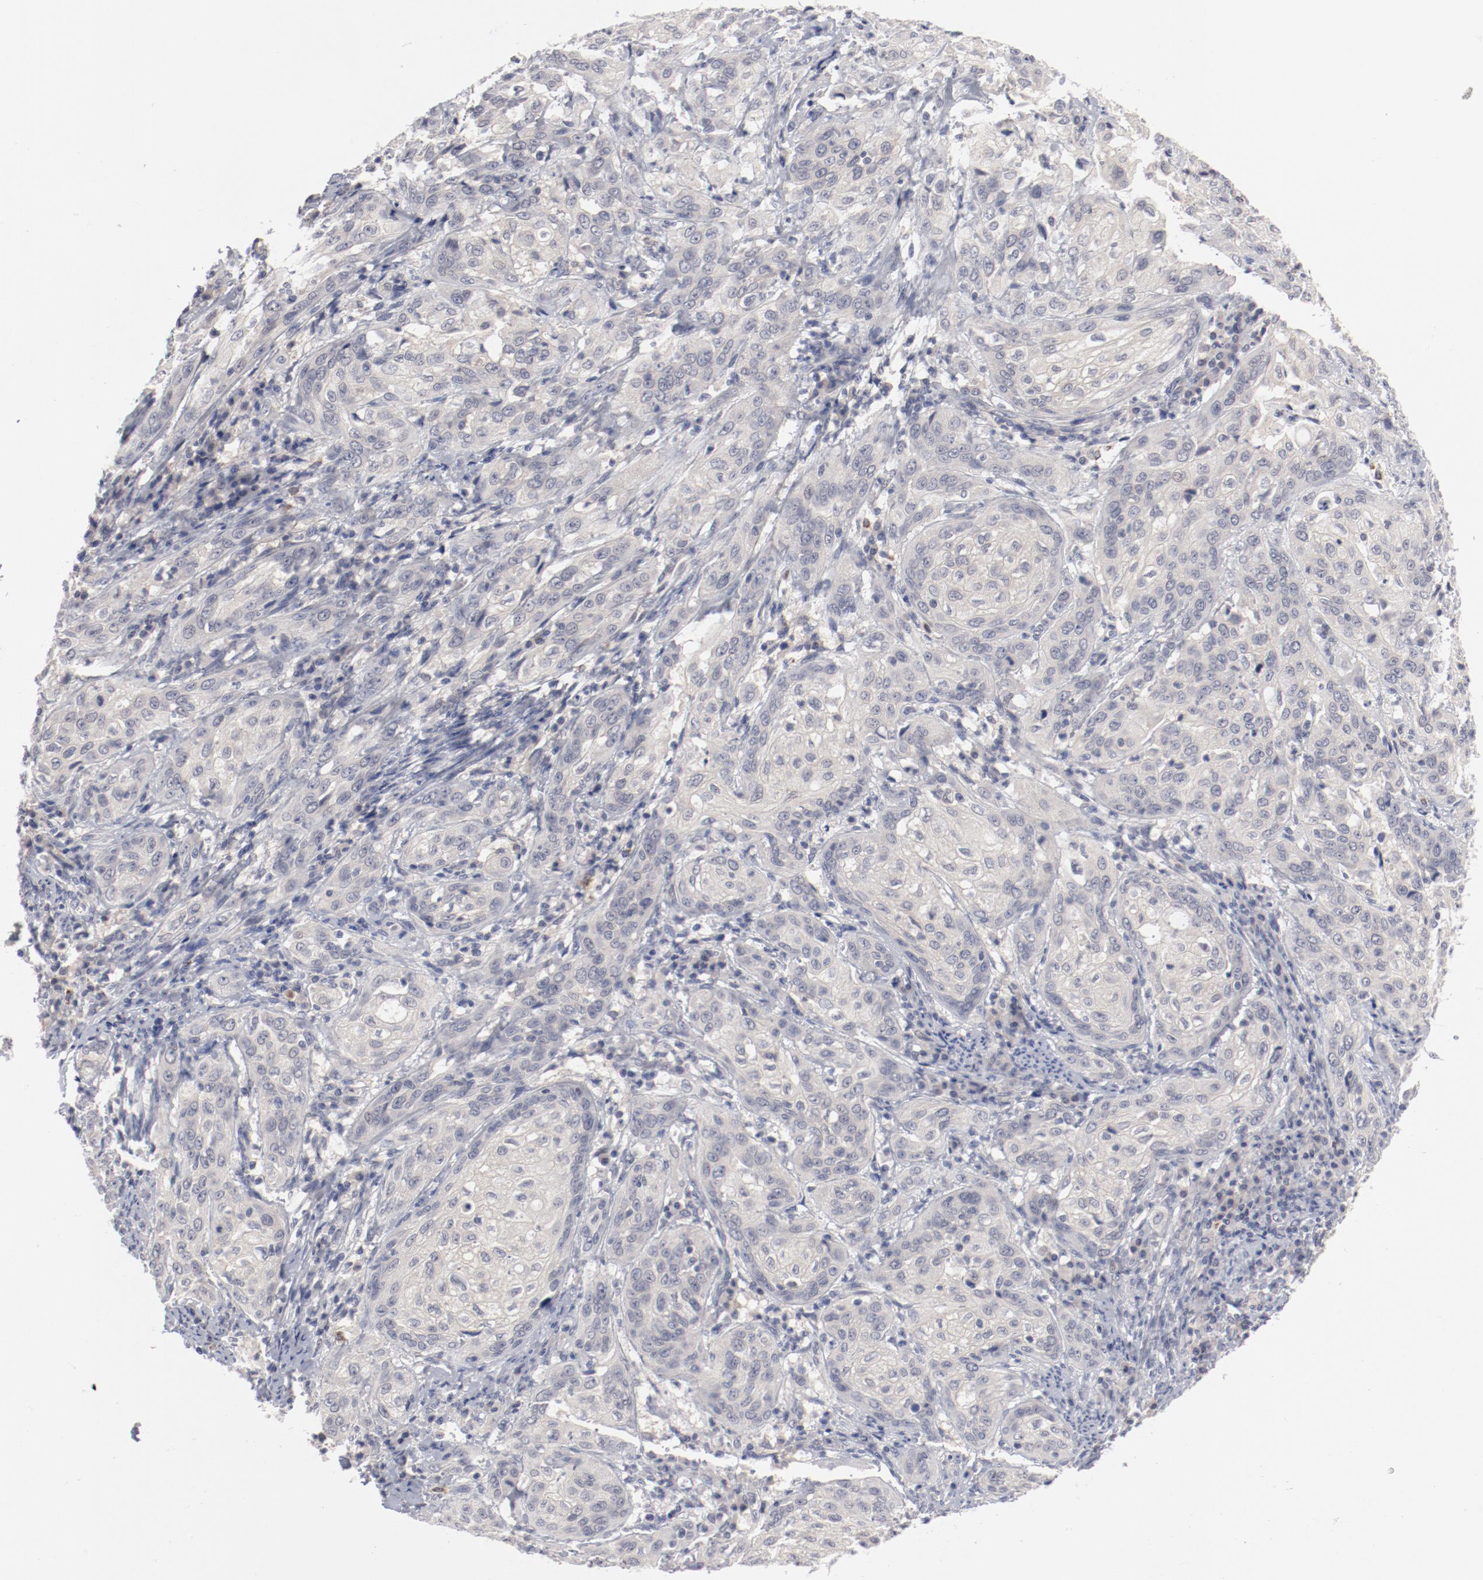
{"staining": {"intensity": "negative", "quantity": "none", "location": "none"}, "tissue": "cervical cancer", "cell_type": "Tumor cells", "image_type": "cancer", "snomed": [{"axis": "morphology", "description": "Squamous cell carcinoma, NOS"}, {"axis": "topography", "description": "Cervix"}], "caption": "Protein analysis of squamous cell carcinoma (cervical) displays no significant positivity in tumor cells. (DAB (3,3'-diaminobenzidine) IHC, high magnification).", "gene": "SH3BGR", "patient": {"sex": "female", "age": 41}}